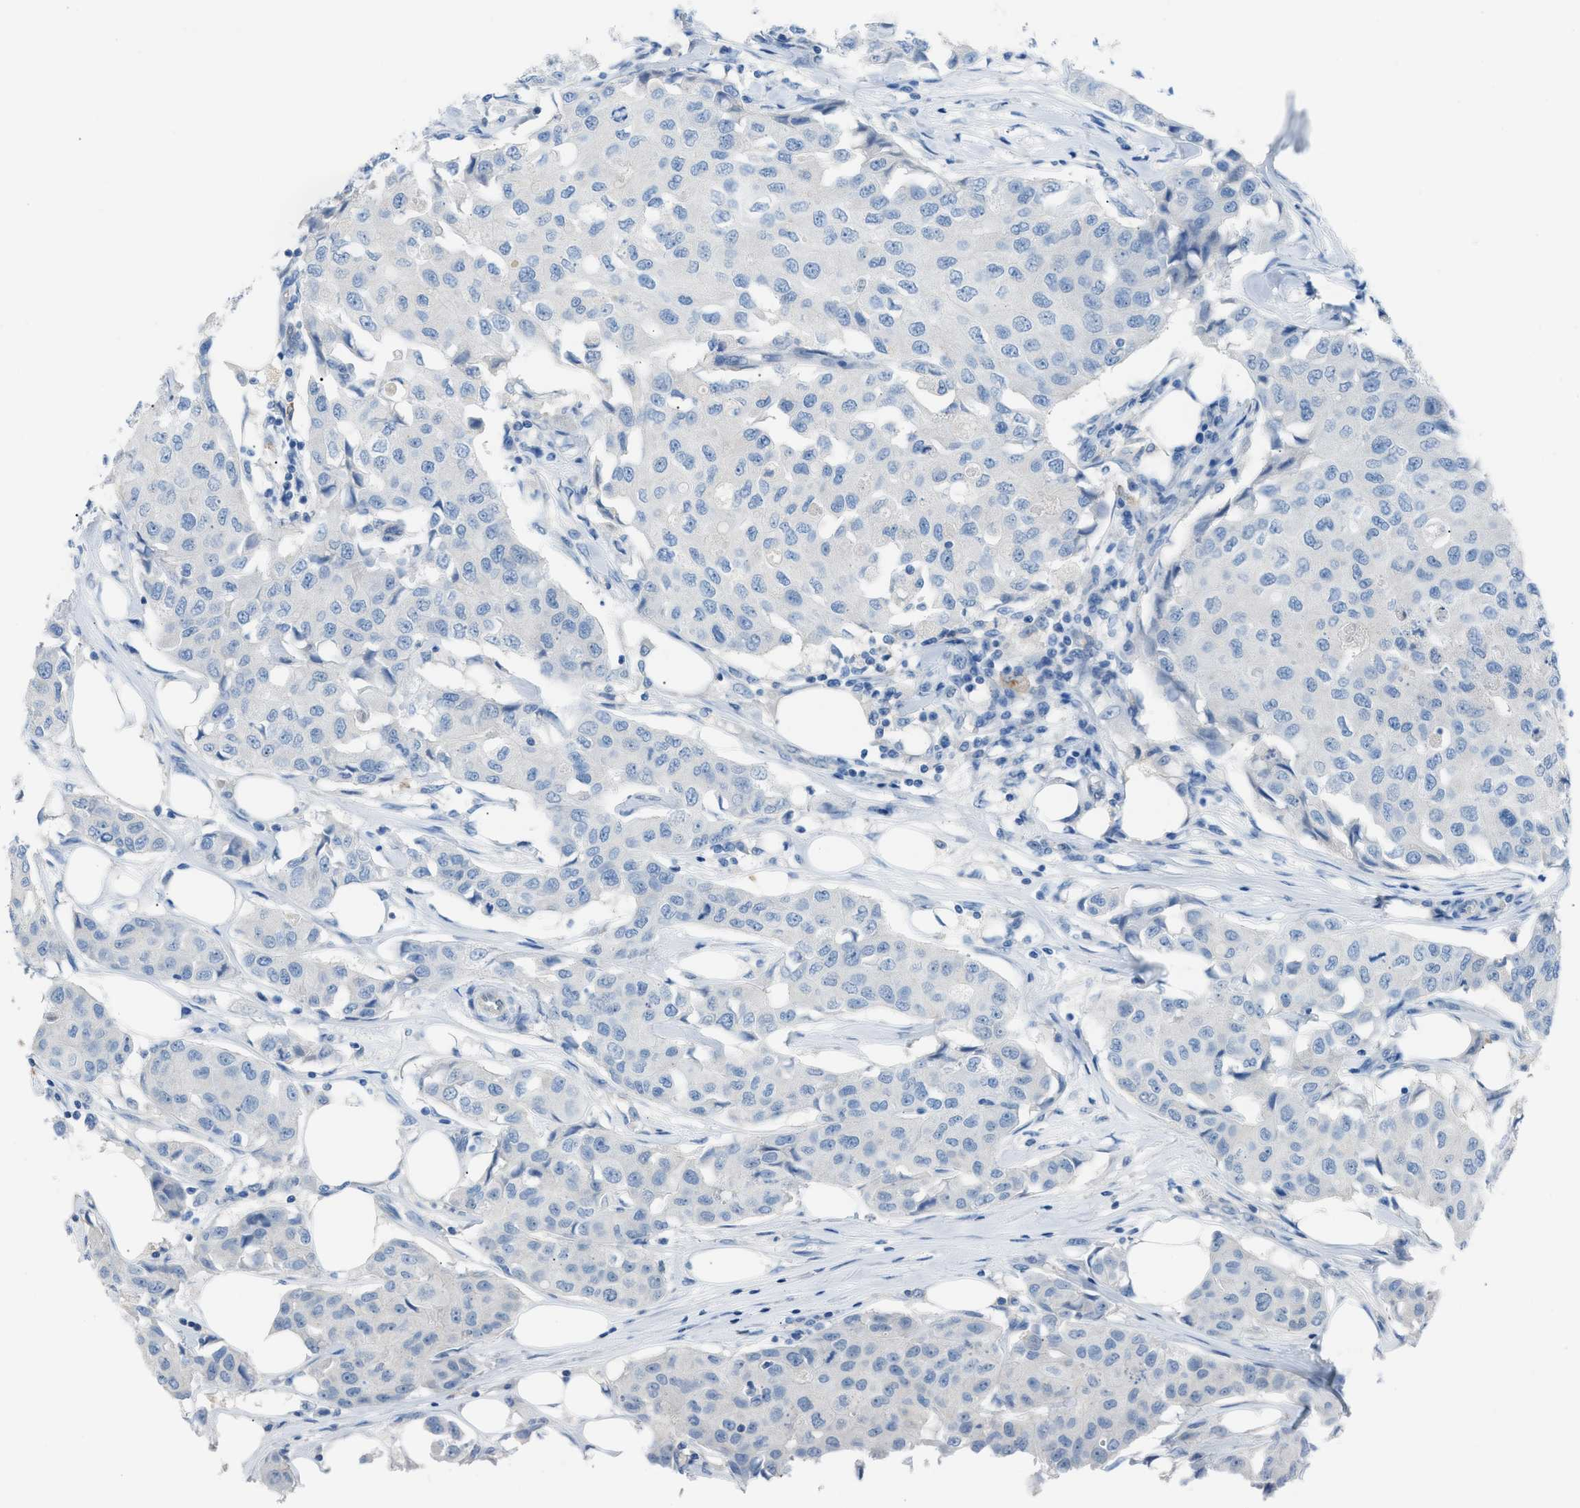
{"staining": {"intensity": "negative", "quantity": "none", "location": "none"}, "tissue": "breast cancer", "cell_type": "Tumor cells", "image_type": "cancer", "snomed": [{"axis": "morphology", "description": "Duct carcinoma"}, {"axis": "topography", "description": "Breast"}], "caption": "Tumor cells are negative for brown protein staining in breast cancer (infiltrating ductal carcinoma).", "gene": "CLEC10A", "patient": {"sex": "female", "age": 80}}